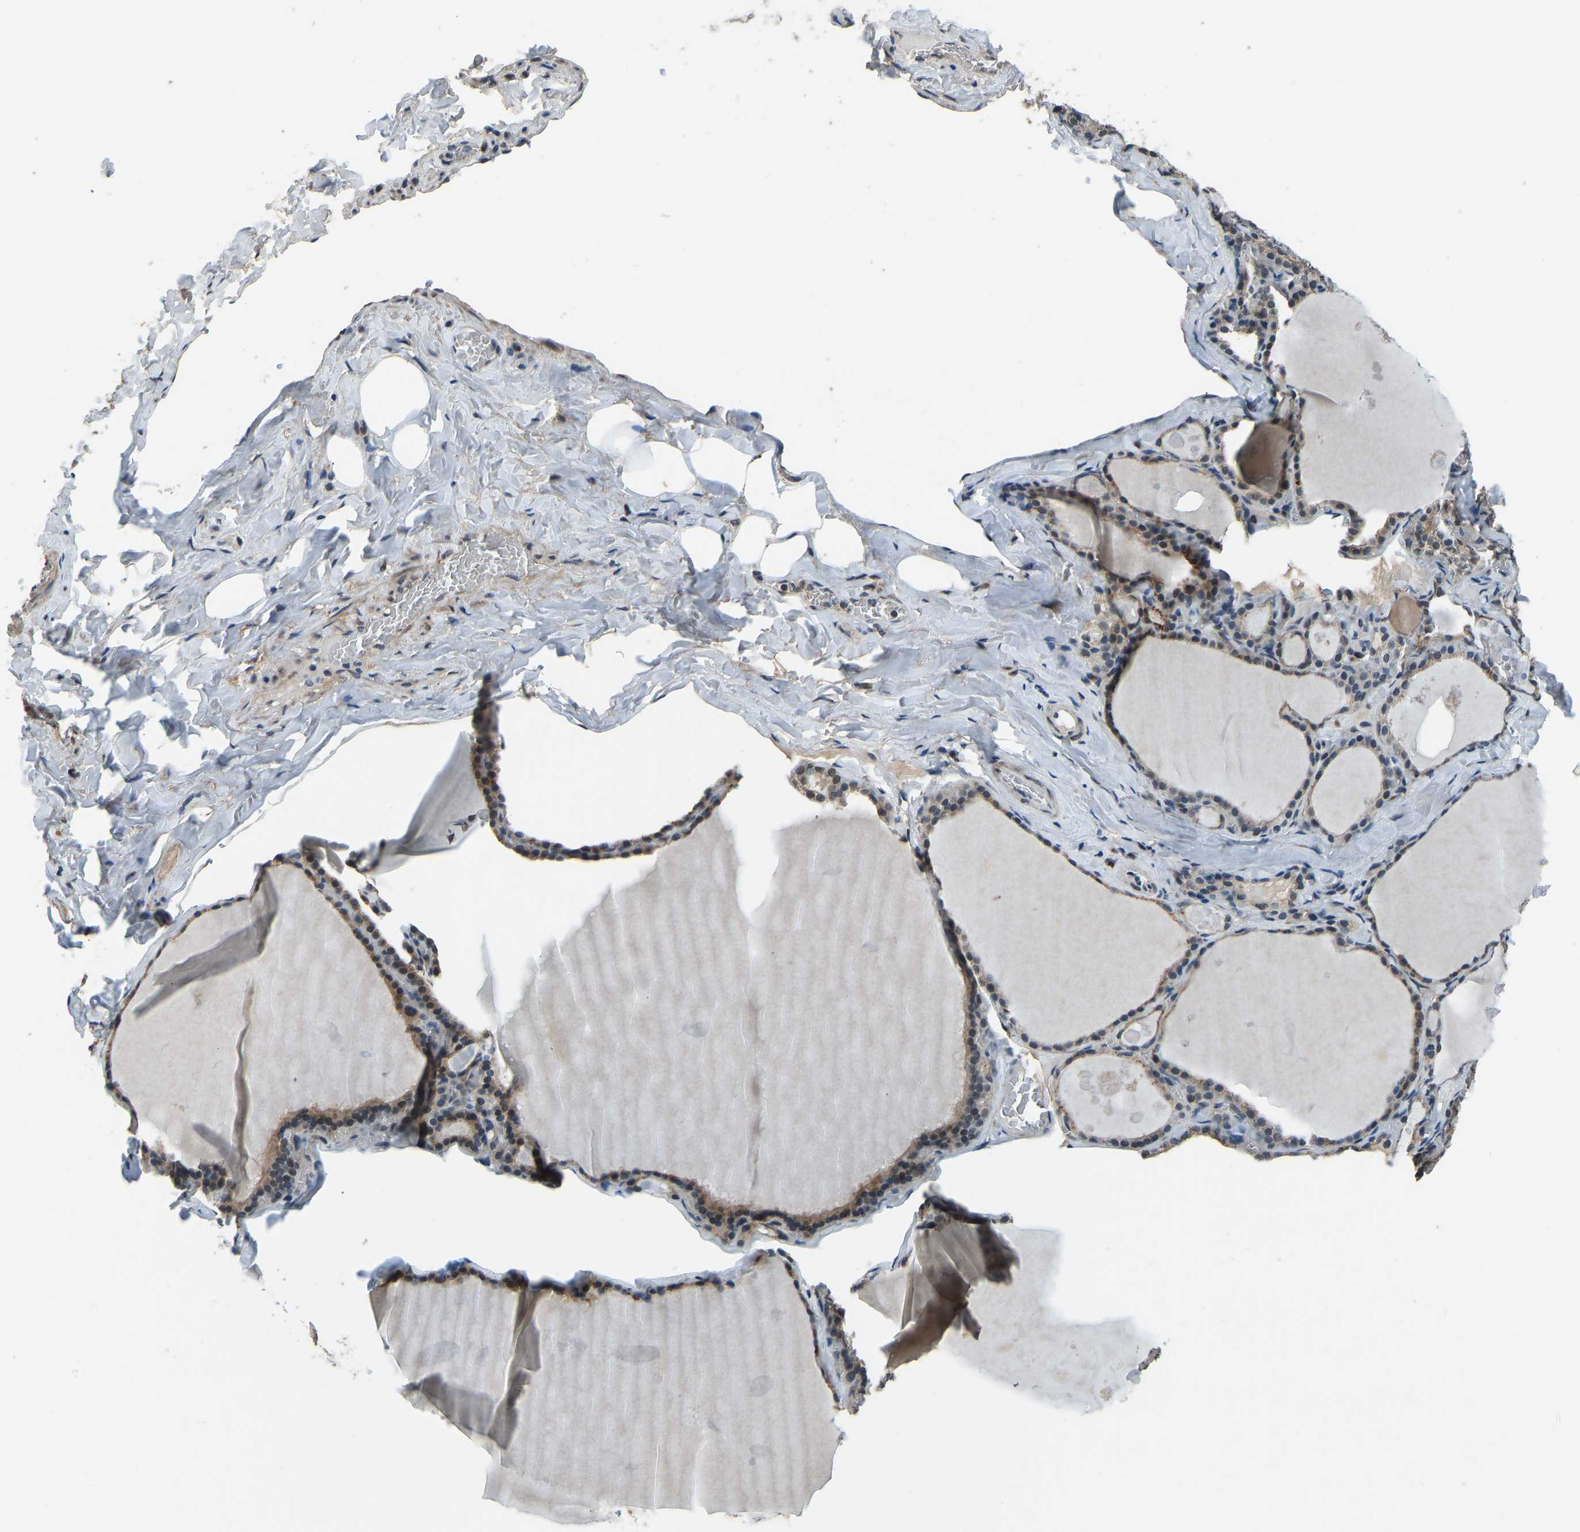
{"staining": {"intensity": "moderate", "quantity": ">75%", "location": "cytoplasmic/membranous"}, "tissue": "thyroid gland", "cell_type": "Glandular cells", "image_type": "normal", "snomed": [{"axis": "morphology", "description": "Normal tissue, NOS"}, {"axis": "topography", "description": "Thyroid gland"}], "caption": "Immunohistochemical staining of benign human thyroid gland exhibits moderate cytoplasmic/membranous protein staining in approximately >75% of glandular cells.", "gene": "TOX4", "patient": {"sex": "male", "age": 56}}